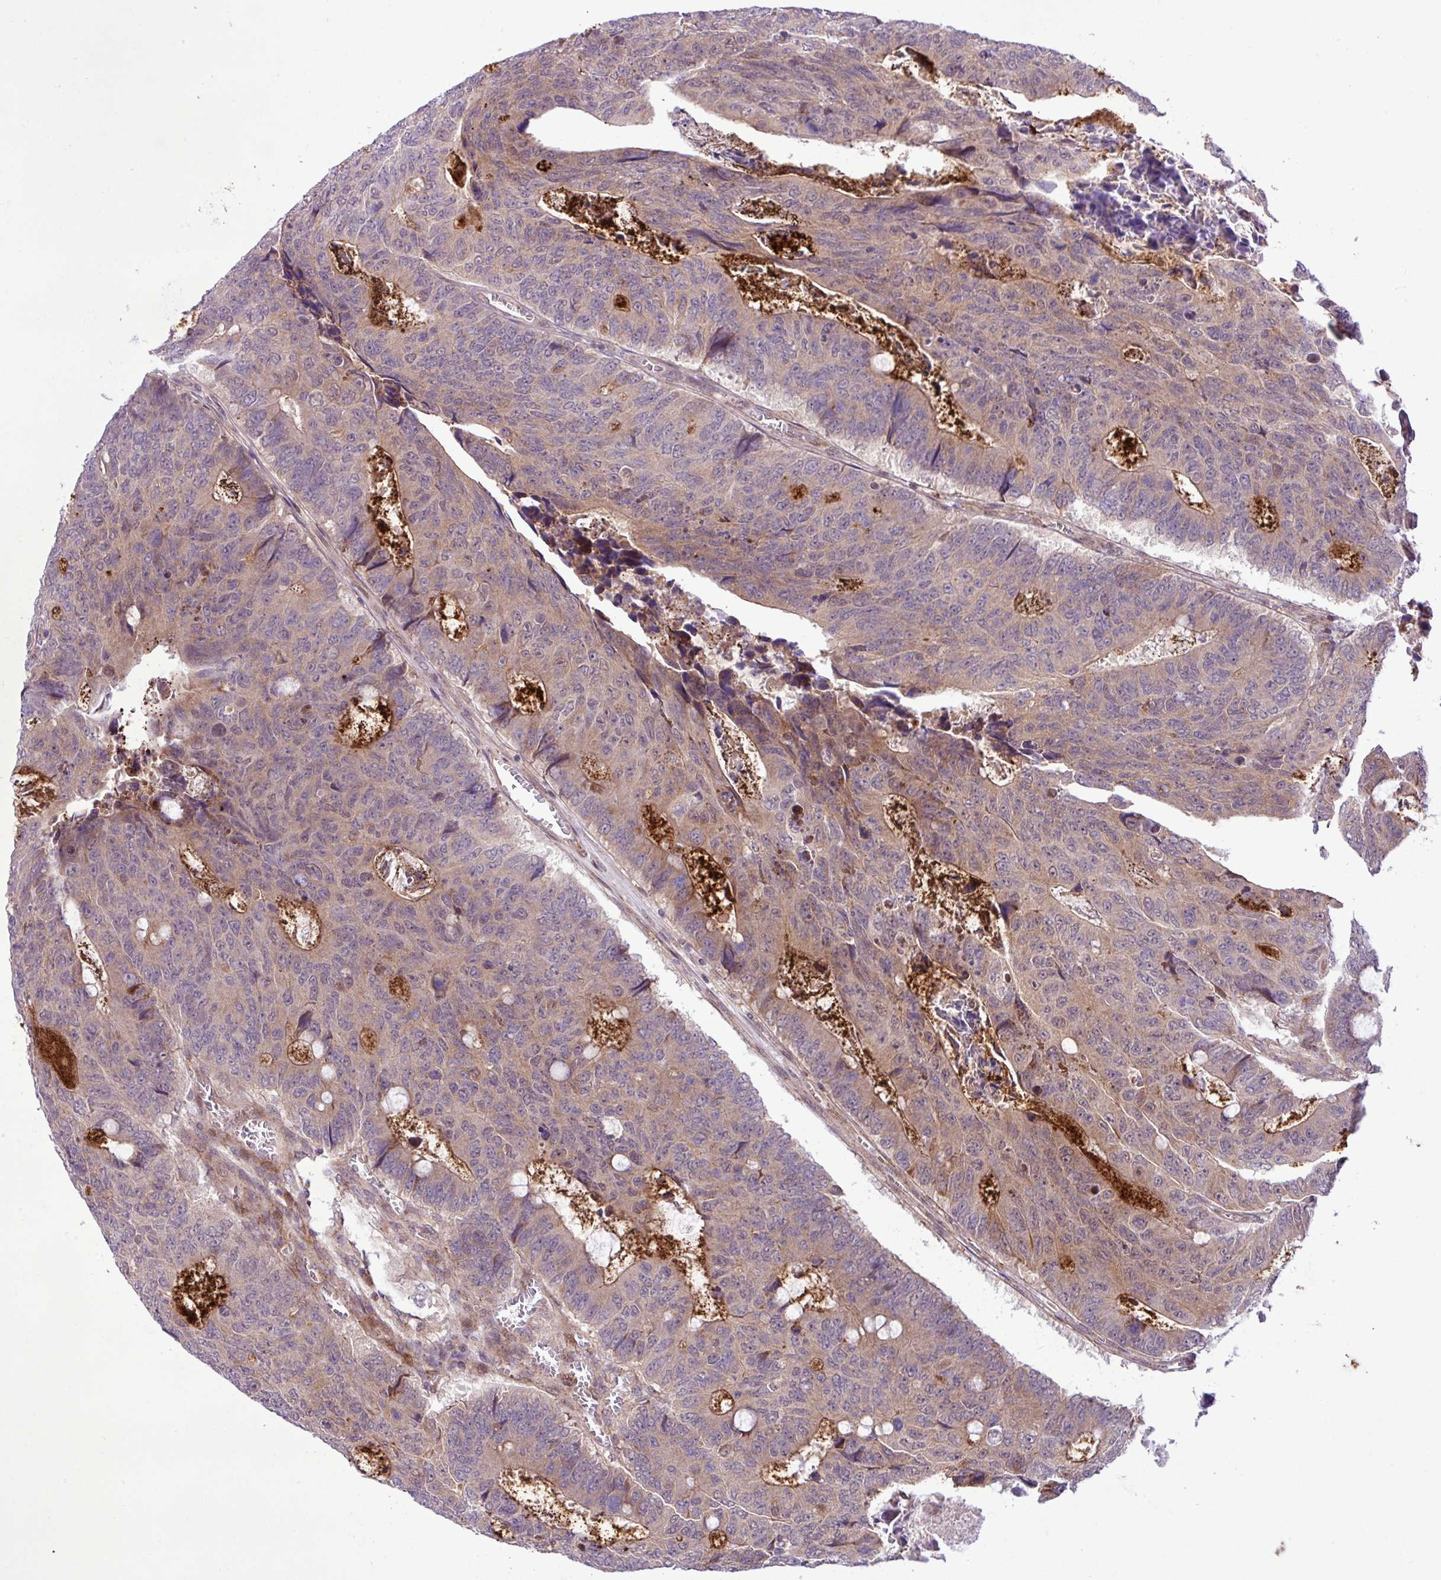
{"staining": {"intensity": "moderate", "quantity": "<25%", "location": "cytoplasmic/membranous"}, "tissue": "colorectal cancer", "cell_type": "Tumor cells", "image_type": "cancer", "snomed": [{"axis": "morphology", "description": "Adenocarcinoma, NOS"}, {"axis": "topography", "description": "Colon"}], "caption": "Human colorectal cancer (adenocarcinoma) stained with a protein marker exhibits moderate staining in tumor cells.", "gene": "B3GNT9", "patient": {"sex": "male", "age": 87}}